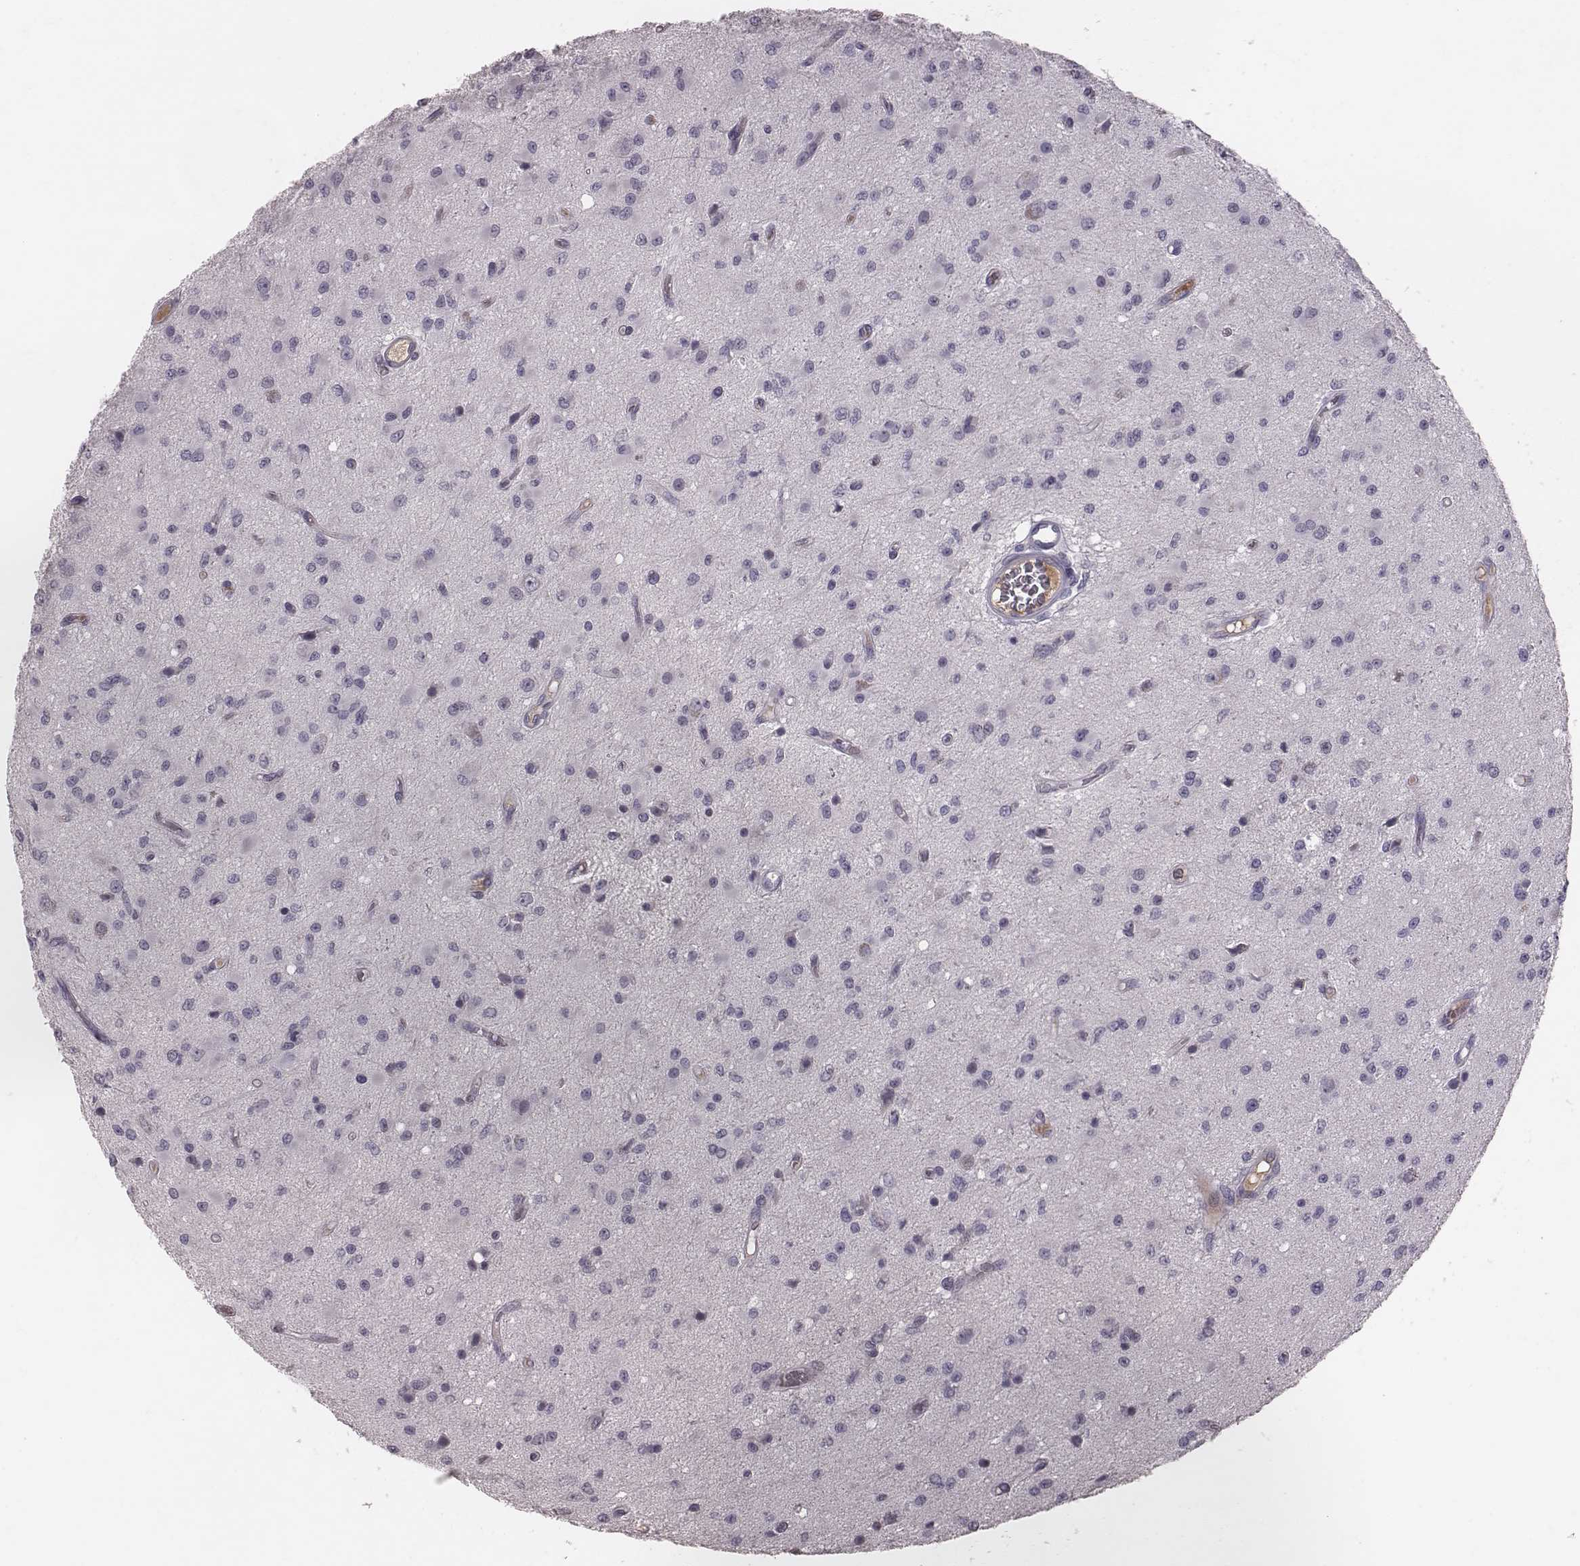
{"staining": {"intensity": "negative", "quantity": "none", "location": "none"}, "tissue": "glioma", "cell_type": "Tumor cells", "image_type": "cancer", "snomed": [{"axis": "morphology", "description": "Glioma, malignant, Low grade"}, {"axis": "topography", "description": "Brain"}], "caption": "Glioma was stained to show a protein in brown. There is no significant staining in tumor cells.", "gene": "CFTR", "patient": {"sex": "female", "age": 45}}